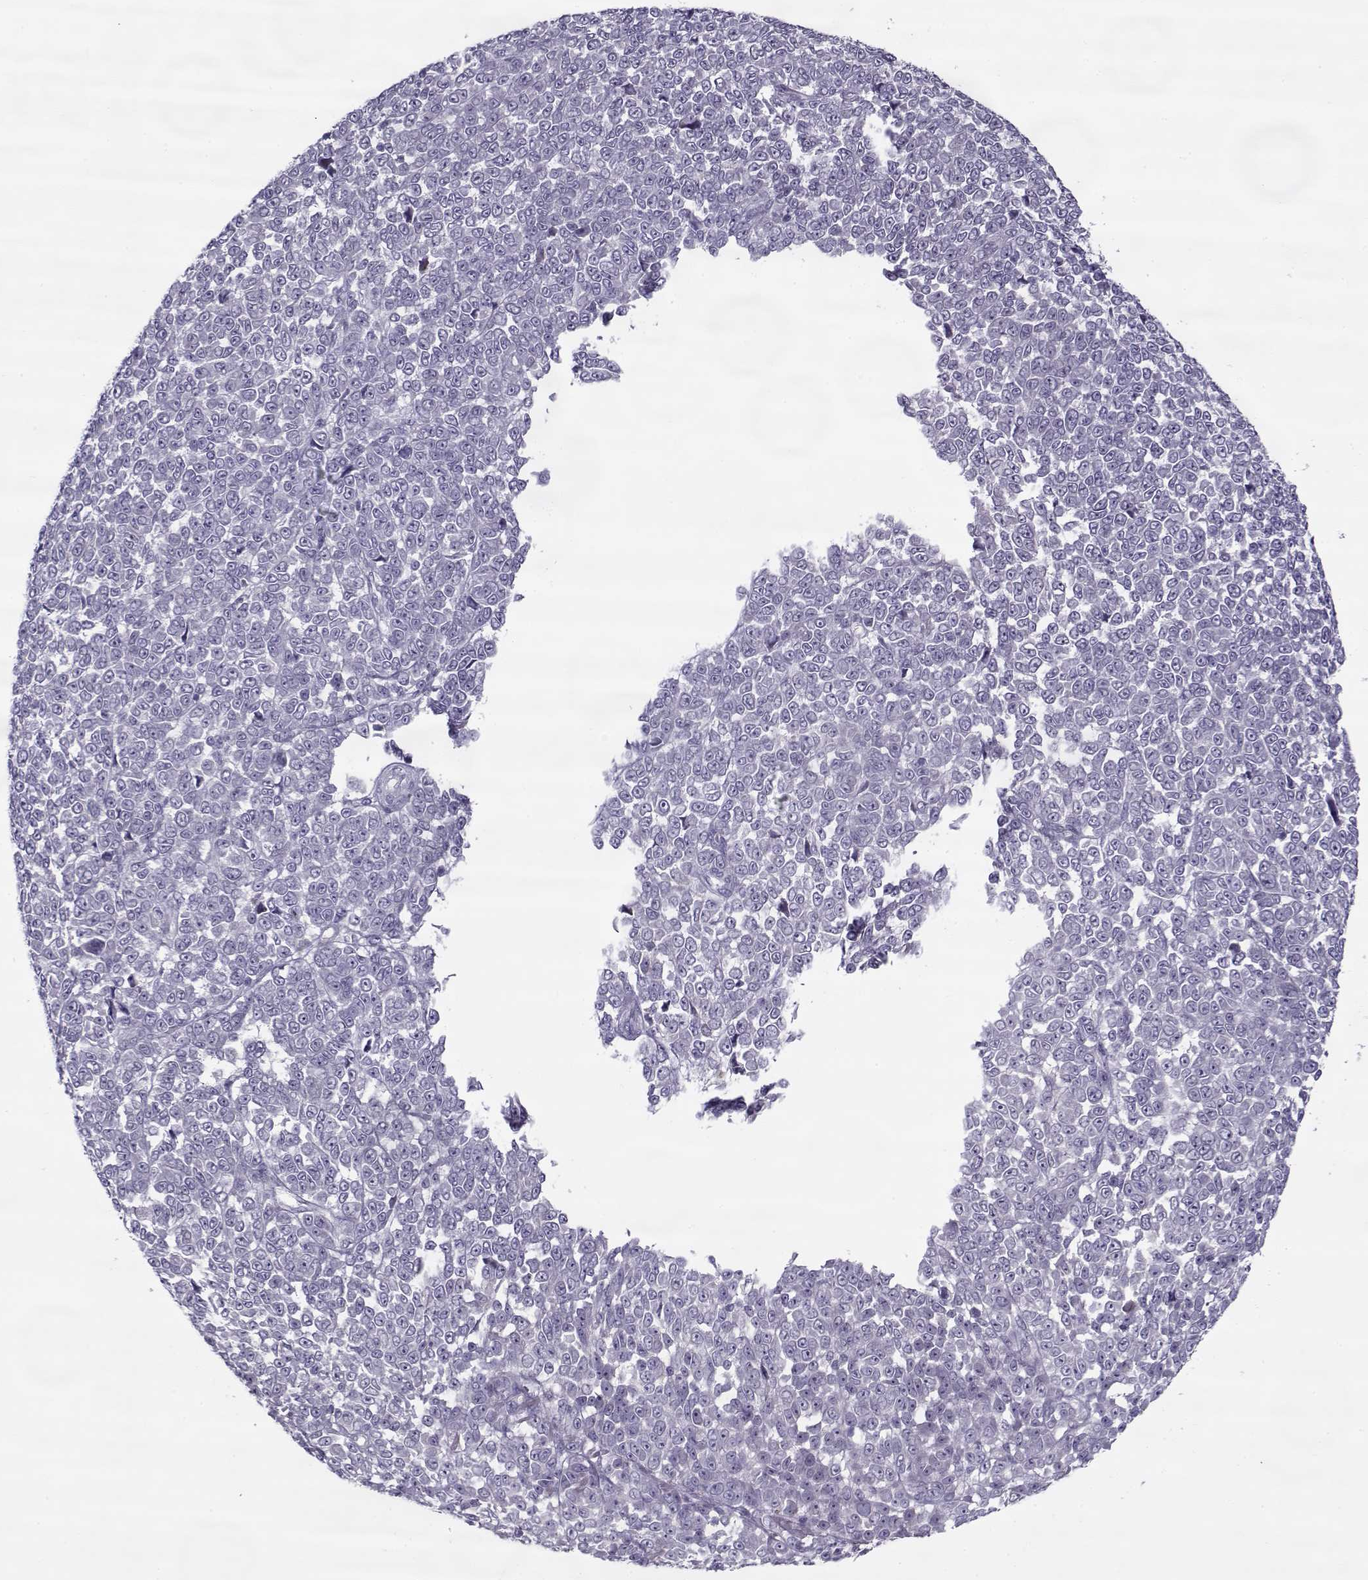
{"staining": {"intensity": "negative", "quantity": "none", "location": "none"}, "tissue": "melanoma", "cell_type": "Tumor cells", "image_type": "cancer", "snomed": [{"axis": "morphology", "description": "Malignant melanoma, NOS"}, {"axis": "topography", "description": "Skin"}], "caption": "A high-resolution image shows IHC staining of melanoma, which shows no significant staining in tumor cells. The staining was performed using DAB (3,3'-diaminobenzidine) to visualize the protein expression in brown, while the nuclei were stained in blue with hematoxylin (Magnification: 20x).", "gene": "PP2D1", "patient": {"sex": "female", "age": 95}}